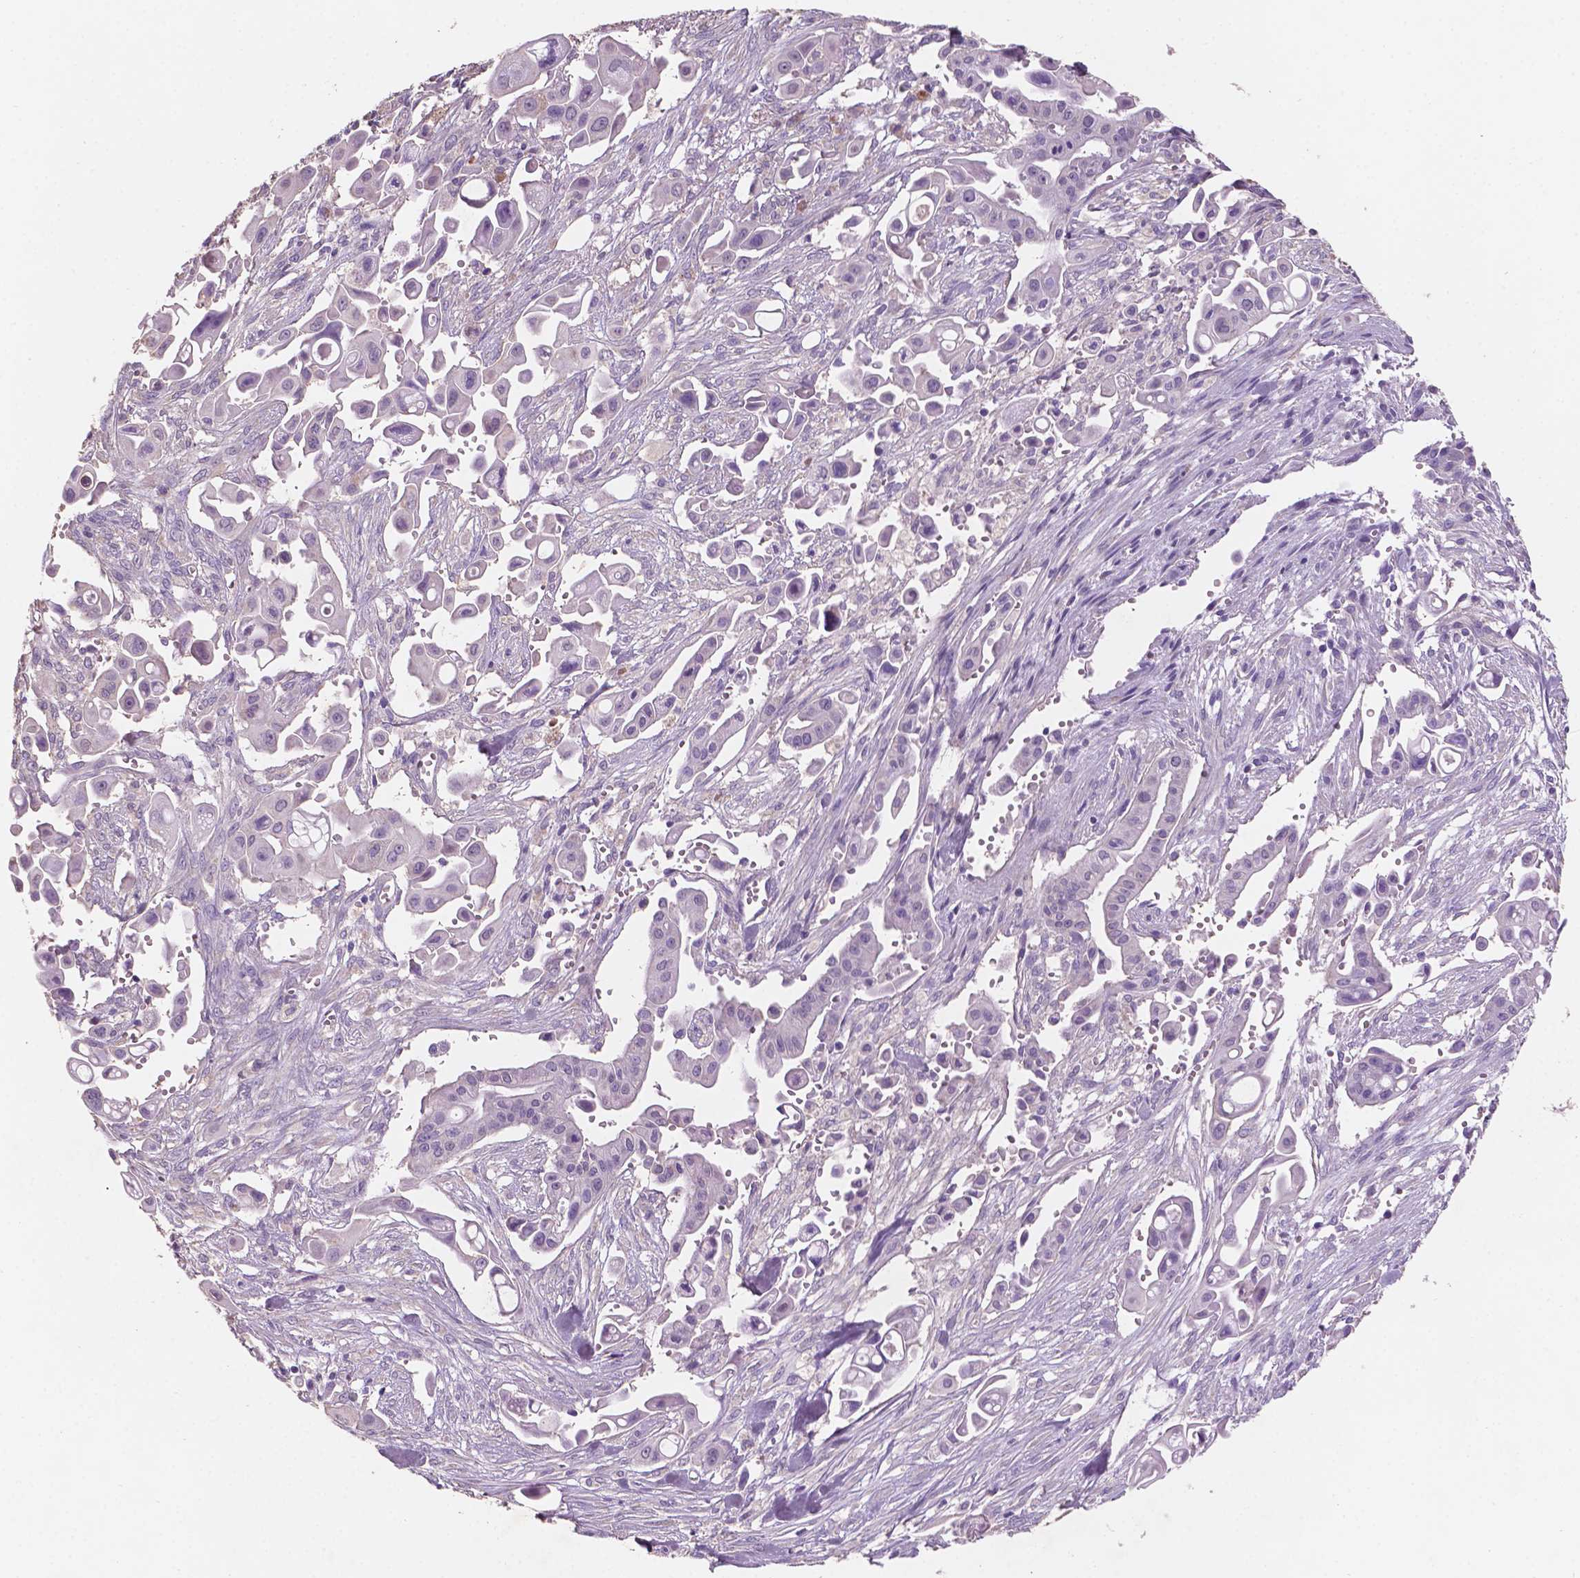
{"staining": {"intensity": "negative", "quantity": "none", "location": "none"}, "tissue": "pancreatic cancer", "cell_type": "Tumor cells", "image_type": "cancer", "snomed": [{"axis": "morphology", "description": "Adenocarcinoma, NOS"}, {"axis": "topography", "description": "Pancreas"}], "caption": "DAB (3,3'-diaminobenzidine) immunohistochemical staining of human pancreatic adenocarcinoma exhibits no significant expression in tumor cells.", "gene": "SBSN", "patient": {"sex": "male", "age": 50}}